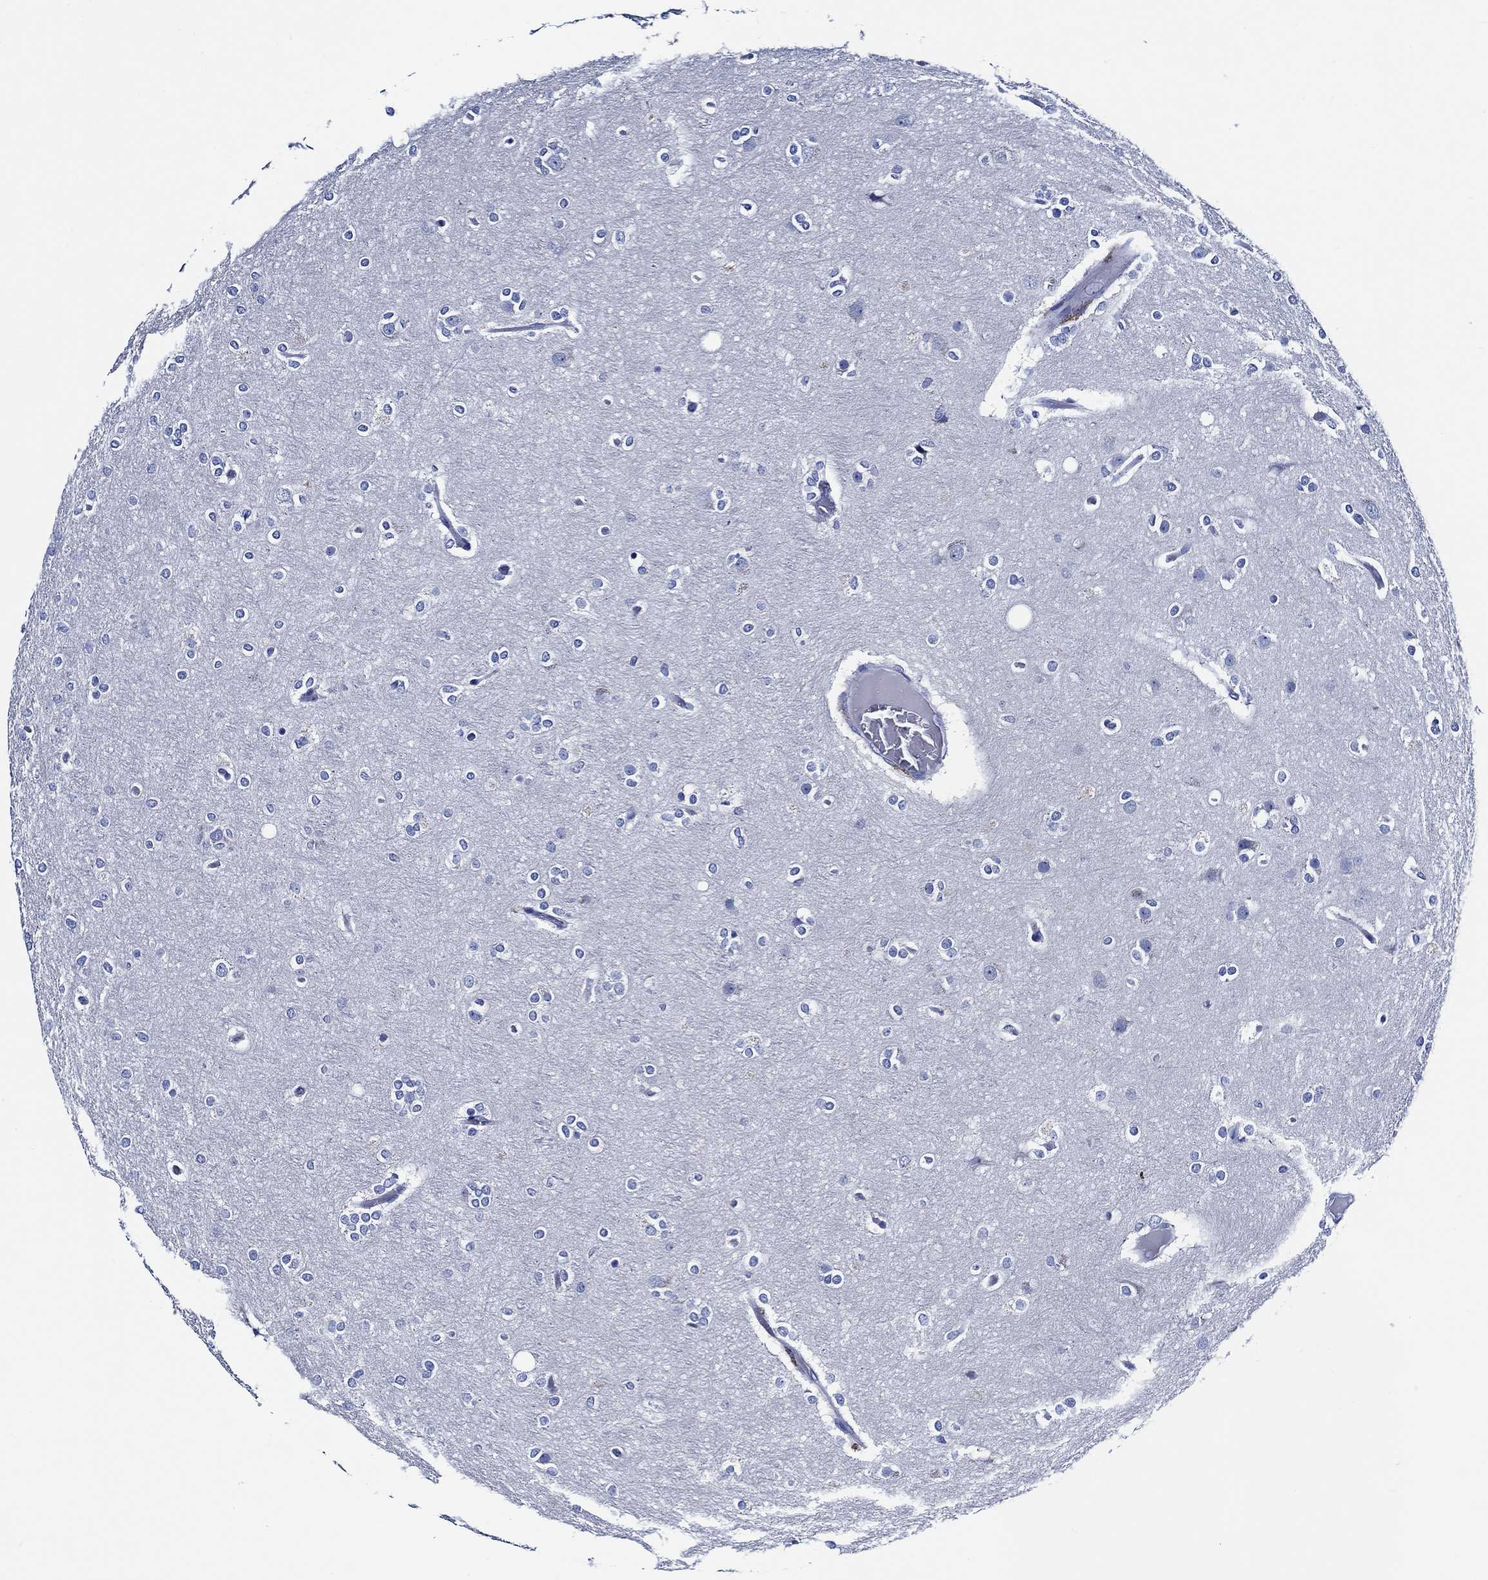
{"staining": {"intensity": "negative", "quantity": "none", "location": "none"}, "tissue": "glioma", "cell_type": "Tumor cells", "image_type": "cancer", "snomed": [{"axis": "morphology", "description": "Glioma, malignant, High grade"}, {"axis": "topography", "description": "Brain"}], "caption": "IHC histopathology image of neoplastic tissue: human malignant glioma (high-grade) stained with DAB shows no significant protein staining in tumor cells. Nuclei are stained in blue.", "gene": "WDR62", "patient": {"sex": "female", "age": 61}}